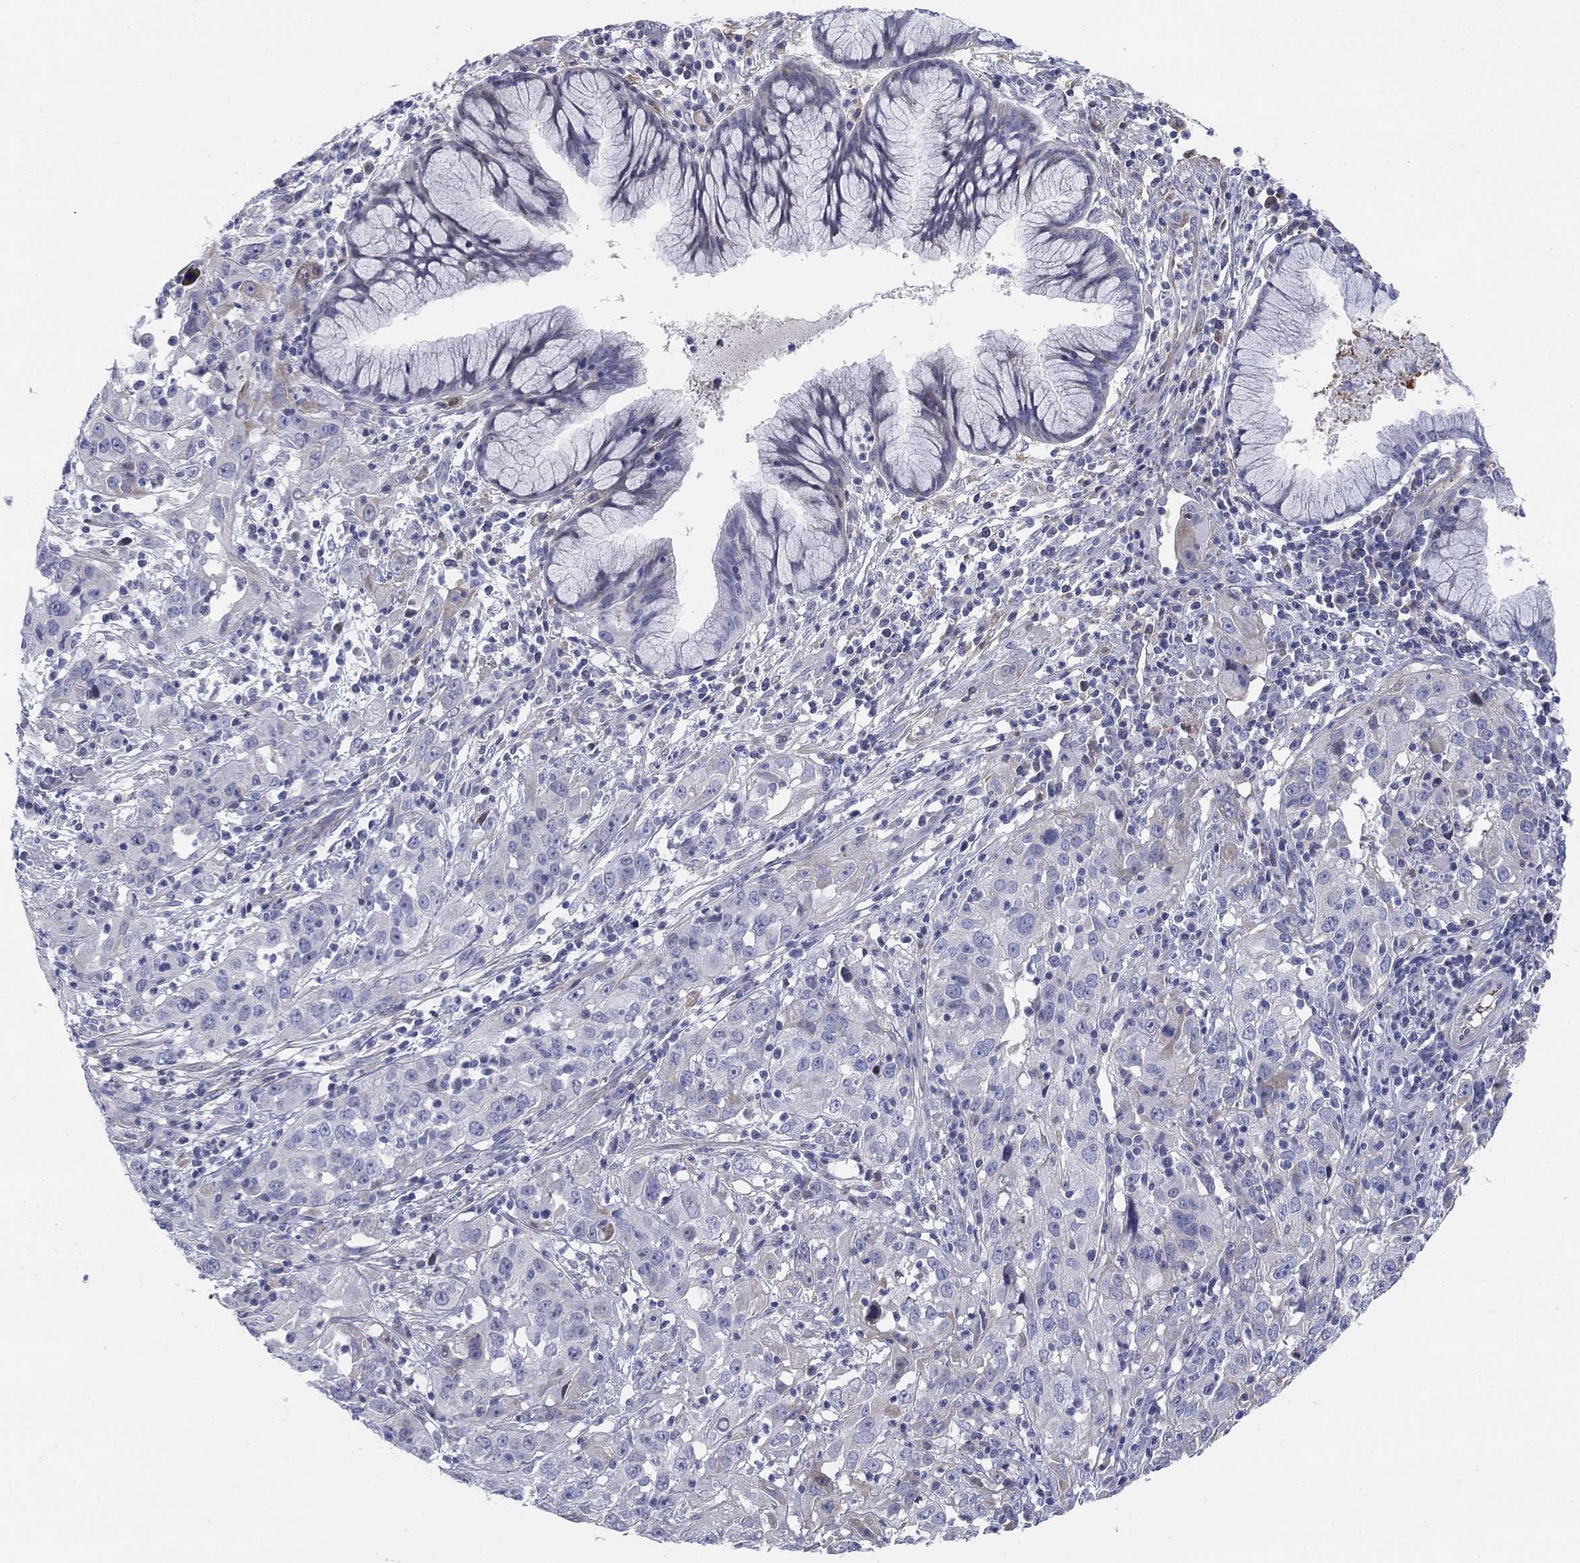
{"staining": {"intensity": "negative", "quantity": "none", "location": "none"}, "tissue": "cervical cancer", "cell_type": "Tumor cells", "image_type": "cancer", "snomed": [{"axis": "morphology", "description": "Squamous cell carcinoma, NOS"}, {"axis": "topography", "description": "Cervix"}], "caption": "Immunohistochemical staining of cervical squamous cell carcinoma demonstrates no significant positivity in tumor cells.", "gene": "HEATR4", "patient": {"sex": "female", "age": 32}}